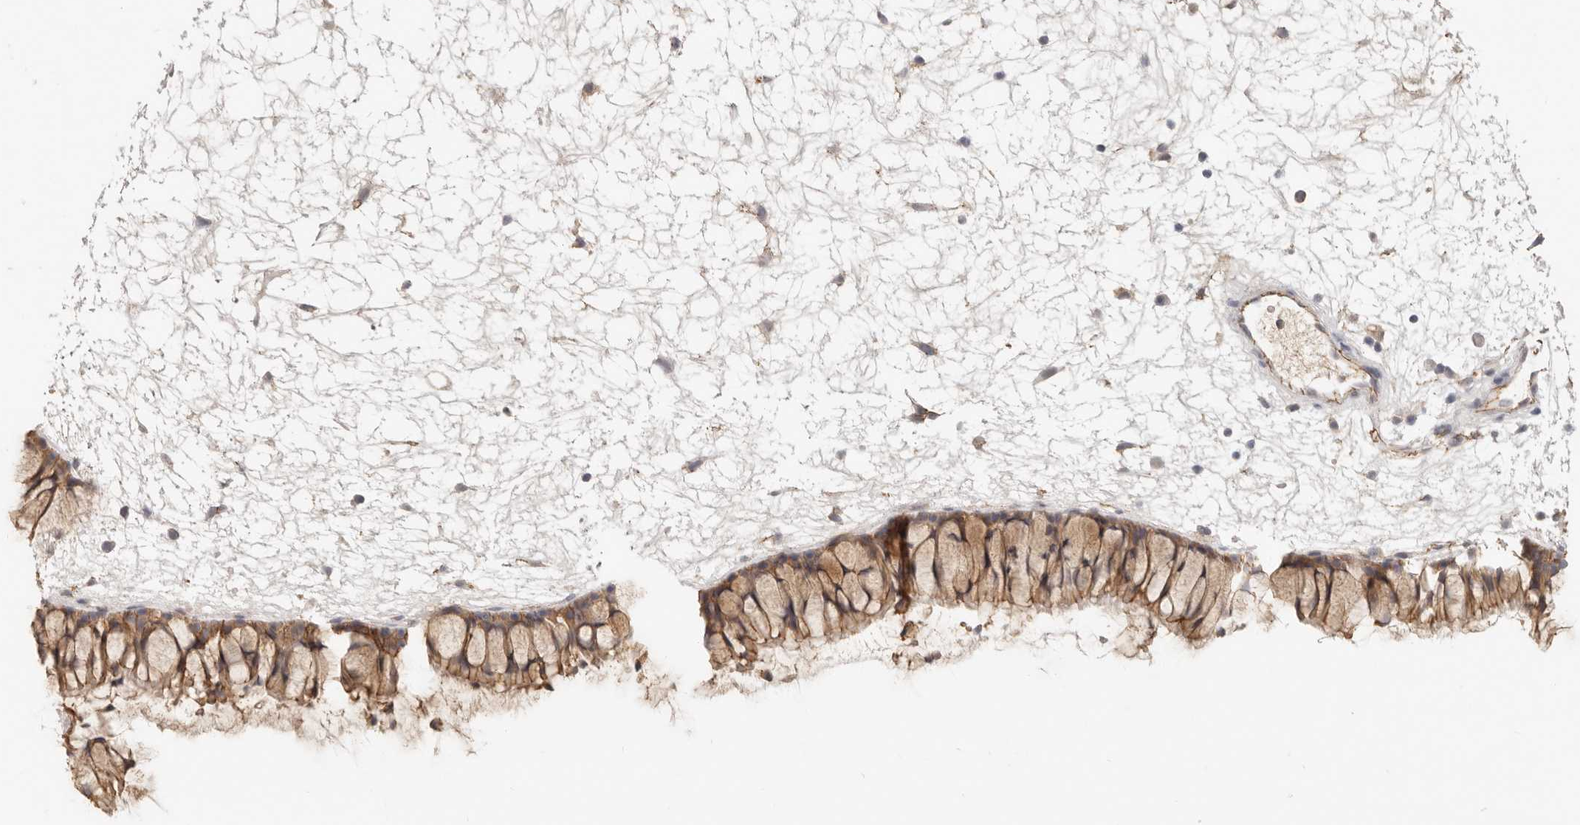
{"staining": {"intensity": "moderate", "quantity": ">75%", "location": "cytoplasmic/membranous"}, "tissue": "nasopharynx", "cell_type": "Respiratory epithelial cells", "image_type": "normal", "snomed": [{"axis": "morphology", "description": "Normal tissue, NOS"}, {"axis": "topography", "description": "Nasopharynx"}], "caption": "Brown immunohistochemical staining in unremarkable human nasopharynx displays moderate cytoplasmic/membranous staining in approximately >75% of respiratory epithelial cells.", "gene": "ANXA9", "patient": {"sex": "male", "age": 64}}